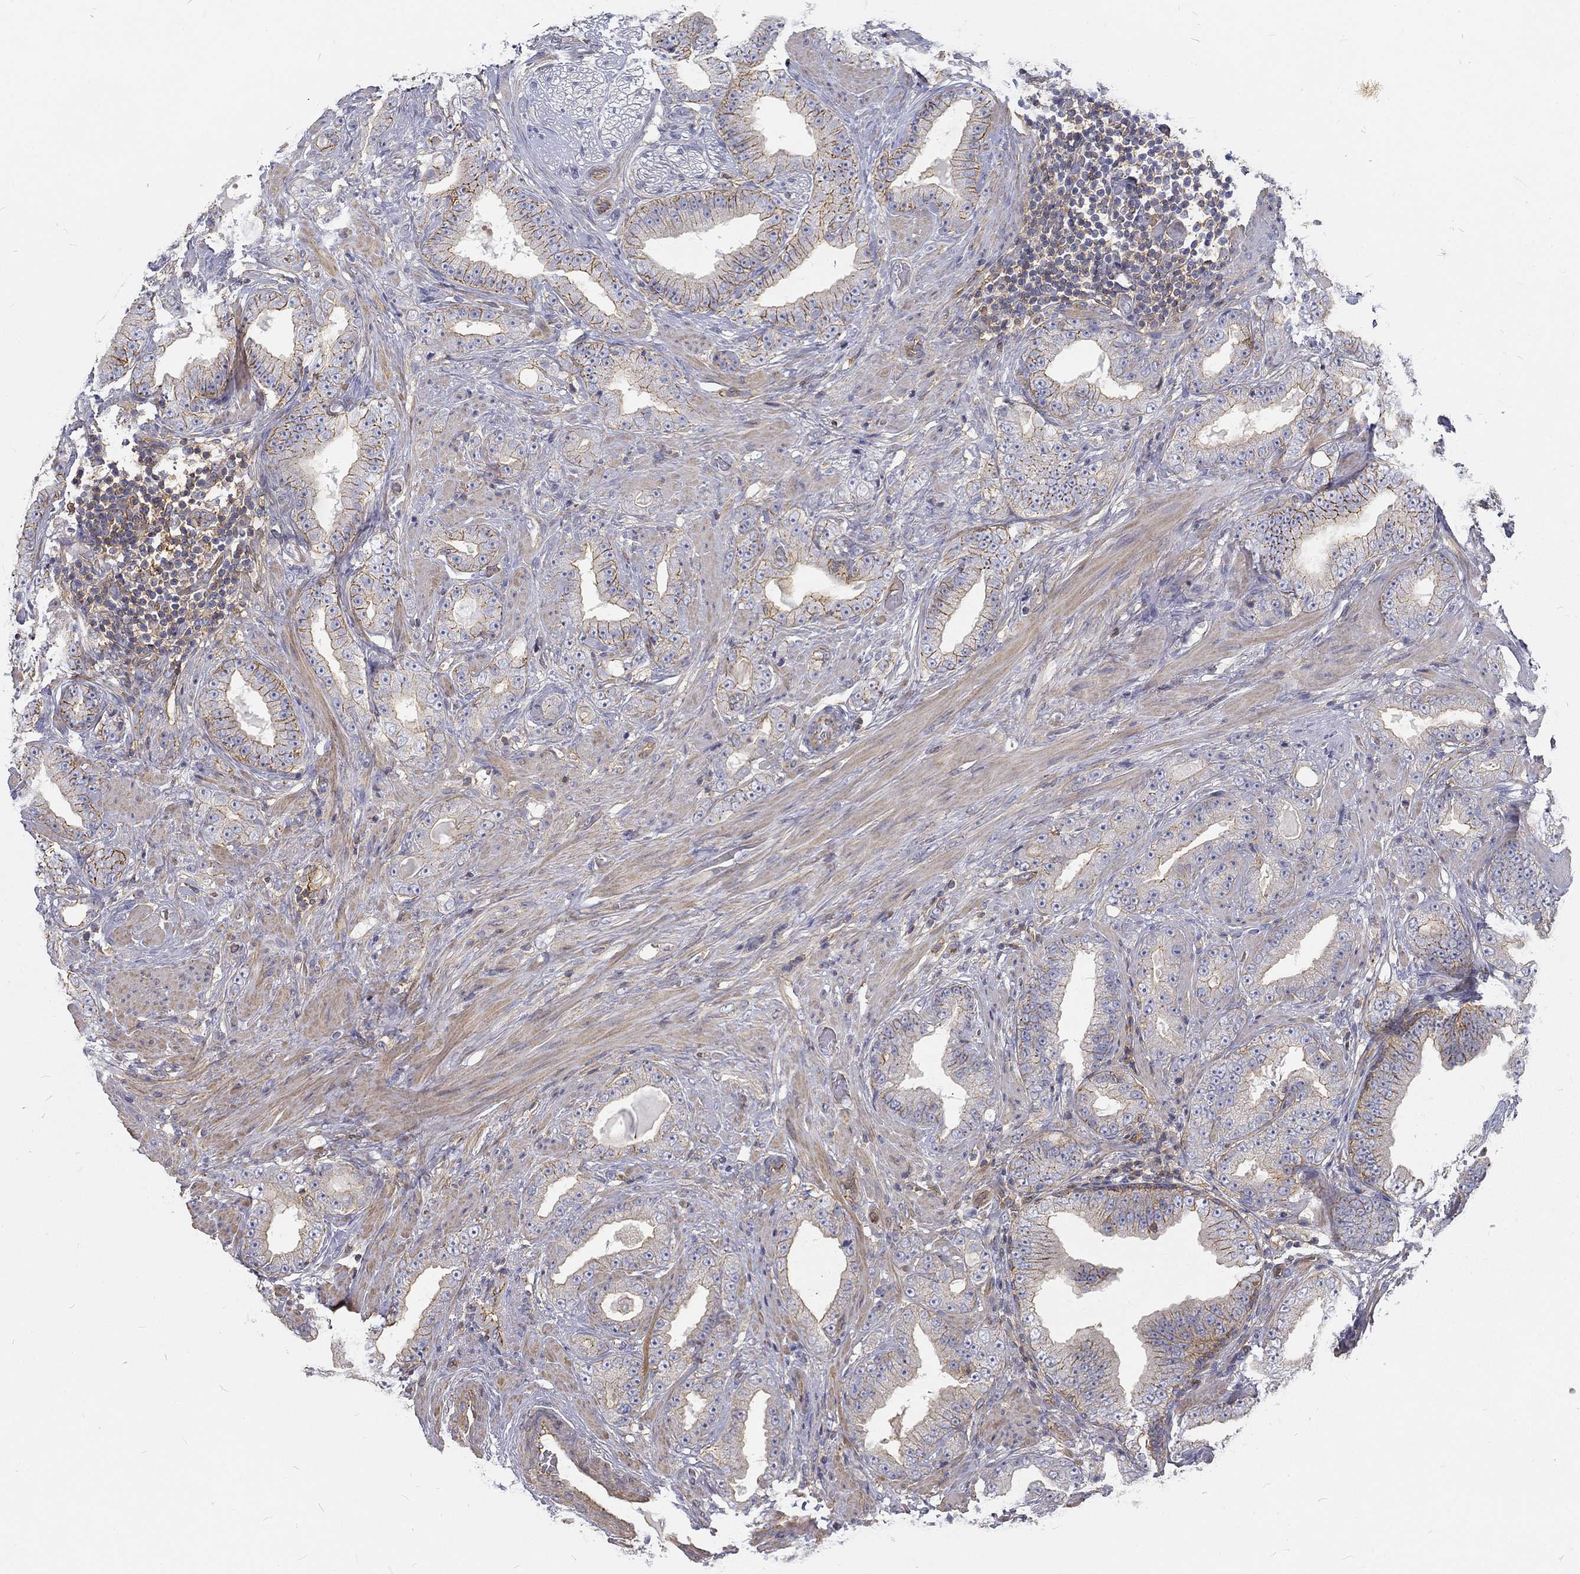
{"staining": {"intensity": "moderate", "quantity": "25%-75%", "location": "cytoplasmic/membranous"}, "tissue": "prostate cancer", "cell_type": "Tumor cells", "image_type": "cancer", "snomed": [{"axis": "morphology", "description": "Adenocarcinoma, Low grade"}, {"axis": "topography", "description": "Prostate"}], "caption": "A brown stain highlights moderate cytoplasmic/membranous positivity of a protein in human prostate low-grade adenocarcinoma tumor cells.", "gene": "MTMR11", "patient": {"sex": "male", "age": 60}}